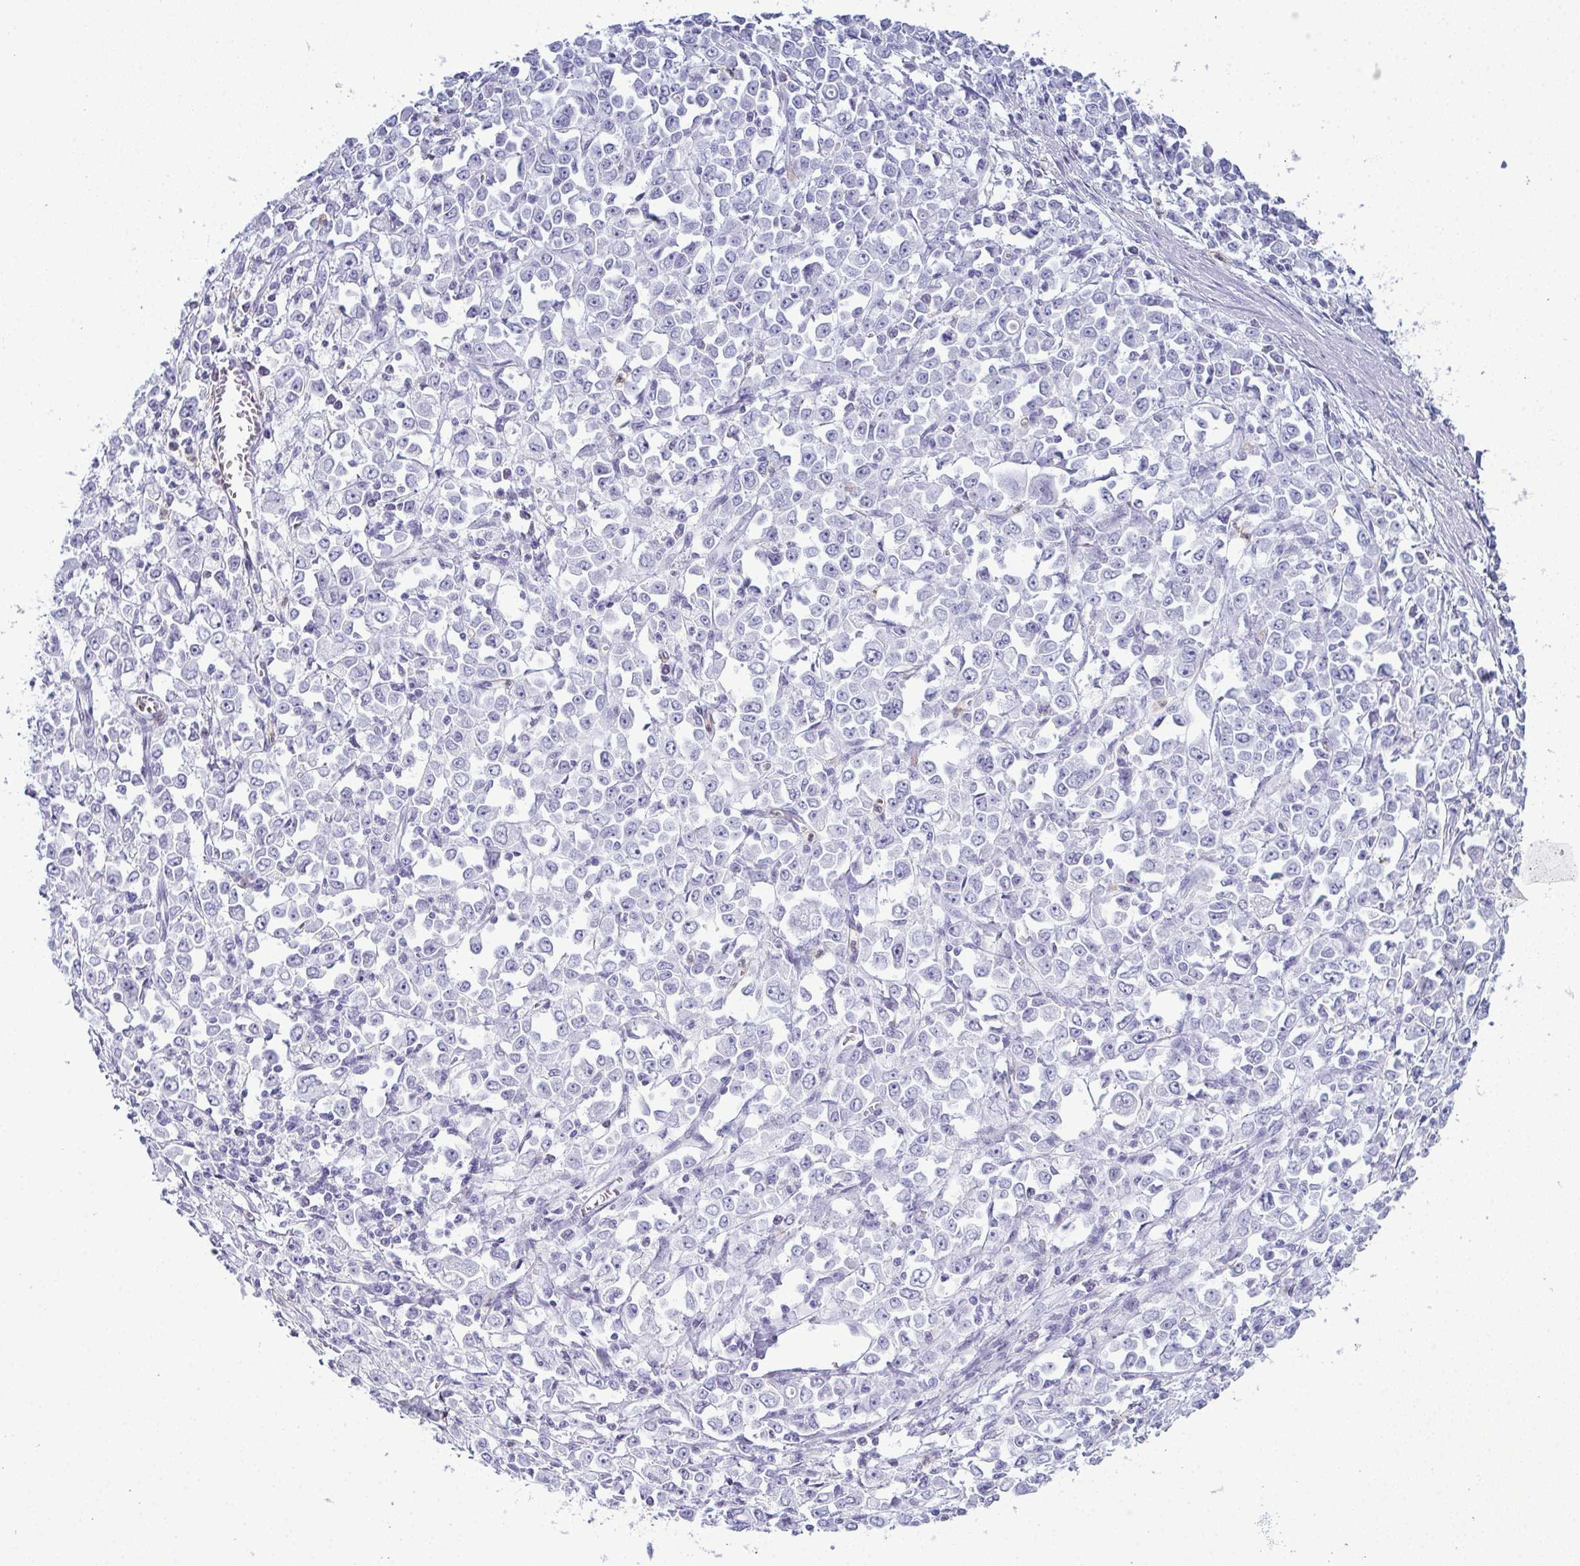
{"staining": {"intensity": "negative", "quantity": "none", "location": "none"}, "tissue": "stomach cancer", "cell_type": "Tumor cells", "image_type": "cancer", "snomed": [{"axis": "morphology", "description": "Adenocarcinoma, NOS"}, {"axis": "topography", "description": "Stomach, upper"}], "caption": "DAB immunohistochemical staining of human stomach cancer (adenocarcinoma) displays no significant positivity in tumor cells.", "gene": "CDA", "patient": {"sex": "male", "age": 70}}